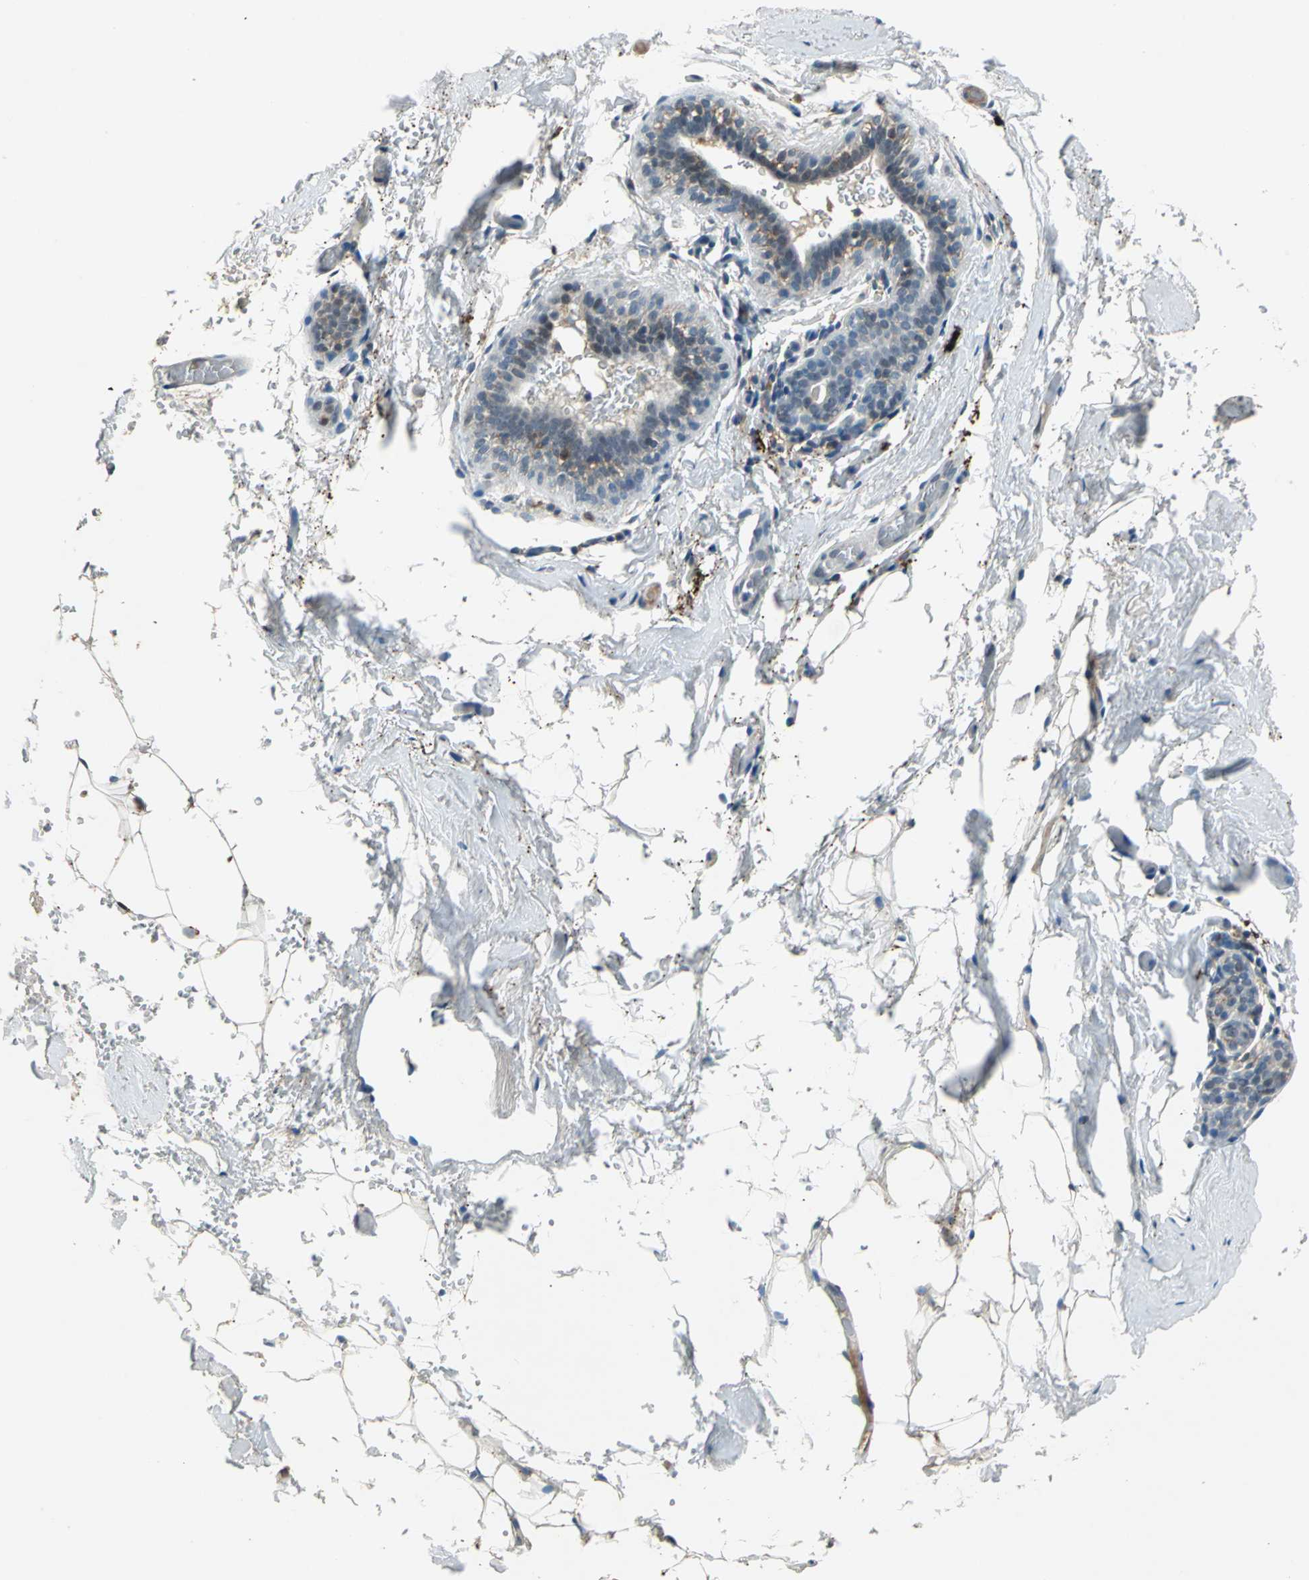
{"staining": {"intensity": "negative", "quantity": "none", "location": "none"}, "tissue": "breast", "cell_type": "Adipocytes", "image_type": "normal", "snomed": [{"axis": "morphology", "description": "Normal tissue, NOS"}, {"axis": "topography", "description": "Breast"}, {"axis": "topography", "description": "Soft tissue"}], "caption": "Immunohistochemical staining of normal human breast reveals no significant positivity in adipocytes. (DAB IHC visualized using brightfield microscopy, high magnification).", "gene": "SLC19A2", "patient": {"sex": "female", "age": 75}}